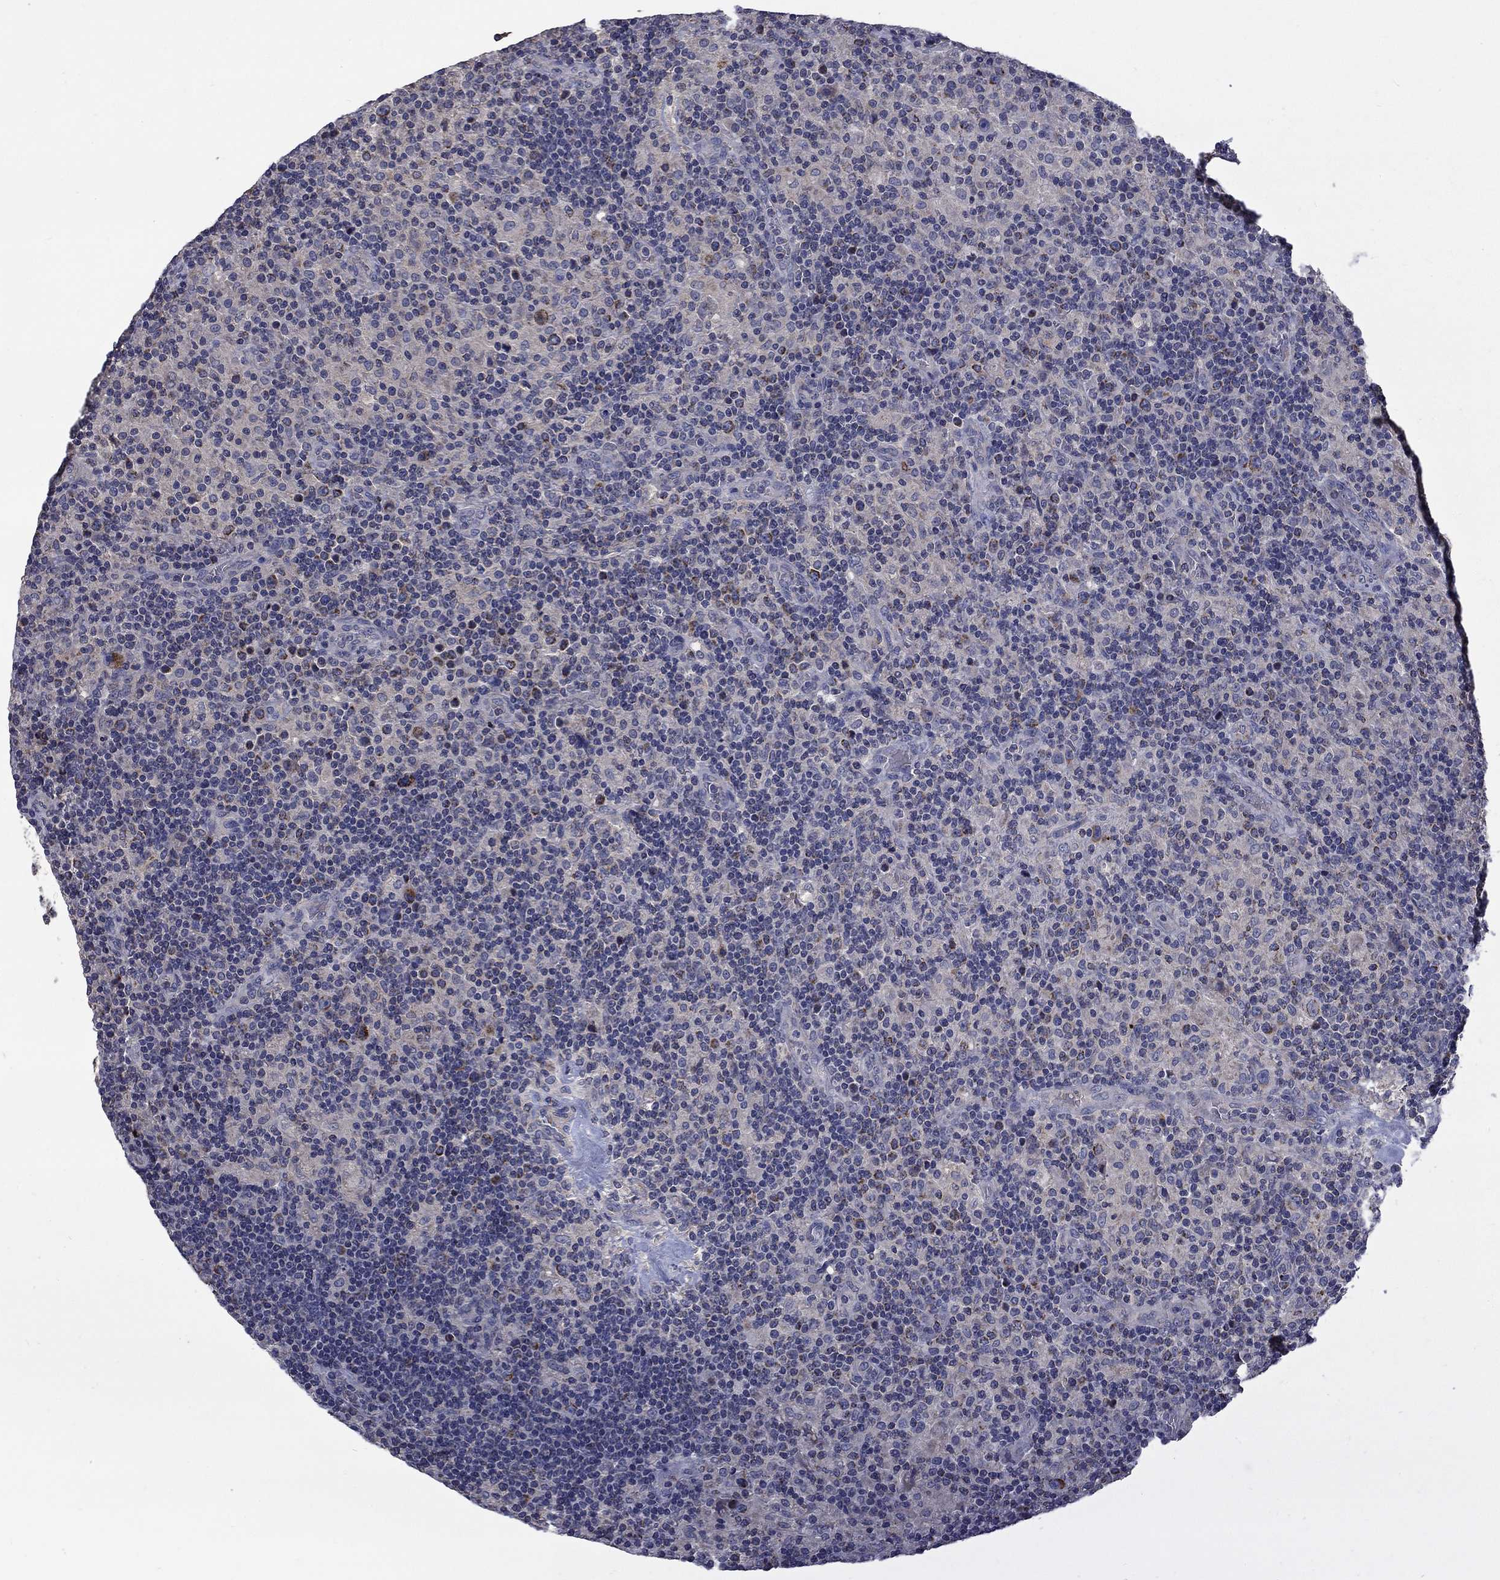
{"staining": {"intensity": "moderate", "quantity": ">75%", "location": "cytoplasmic/membranous"}, "tissue": "lymphoma", "cell_type": "Tumor cells", "image_type": "cancer", "snomed": [{"axis": "morphology", "description": "Hodgkin's disease, NOS"}, {"axis": "topography", "description": "Lymph node"}], "caption": "Hodgkin's disease stained for a protein (brown) demonstrates moderate cytoplasmic/membranous positive expression in about >75% of tumor cells.", "gene": "HSPA12A", "patient": {"sex": "male", "age": 70}}